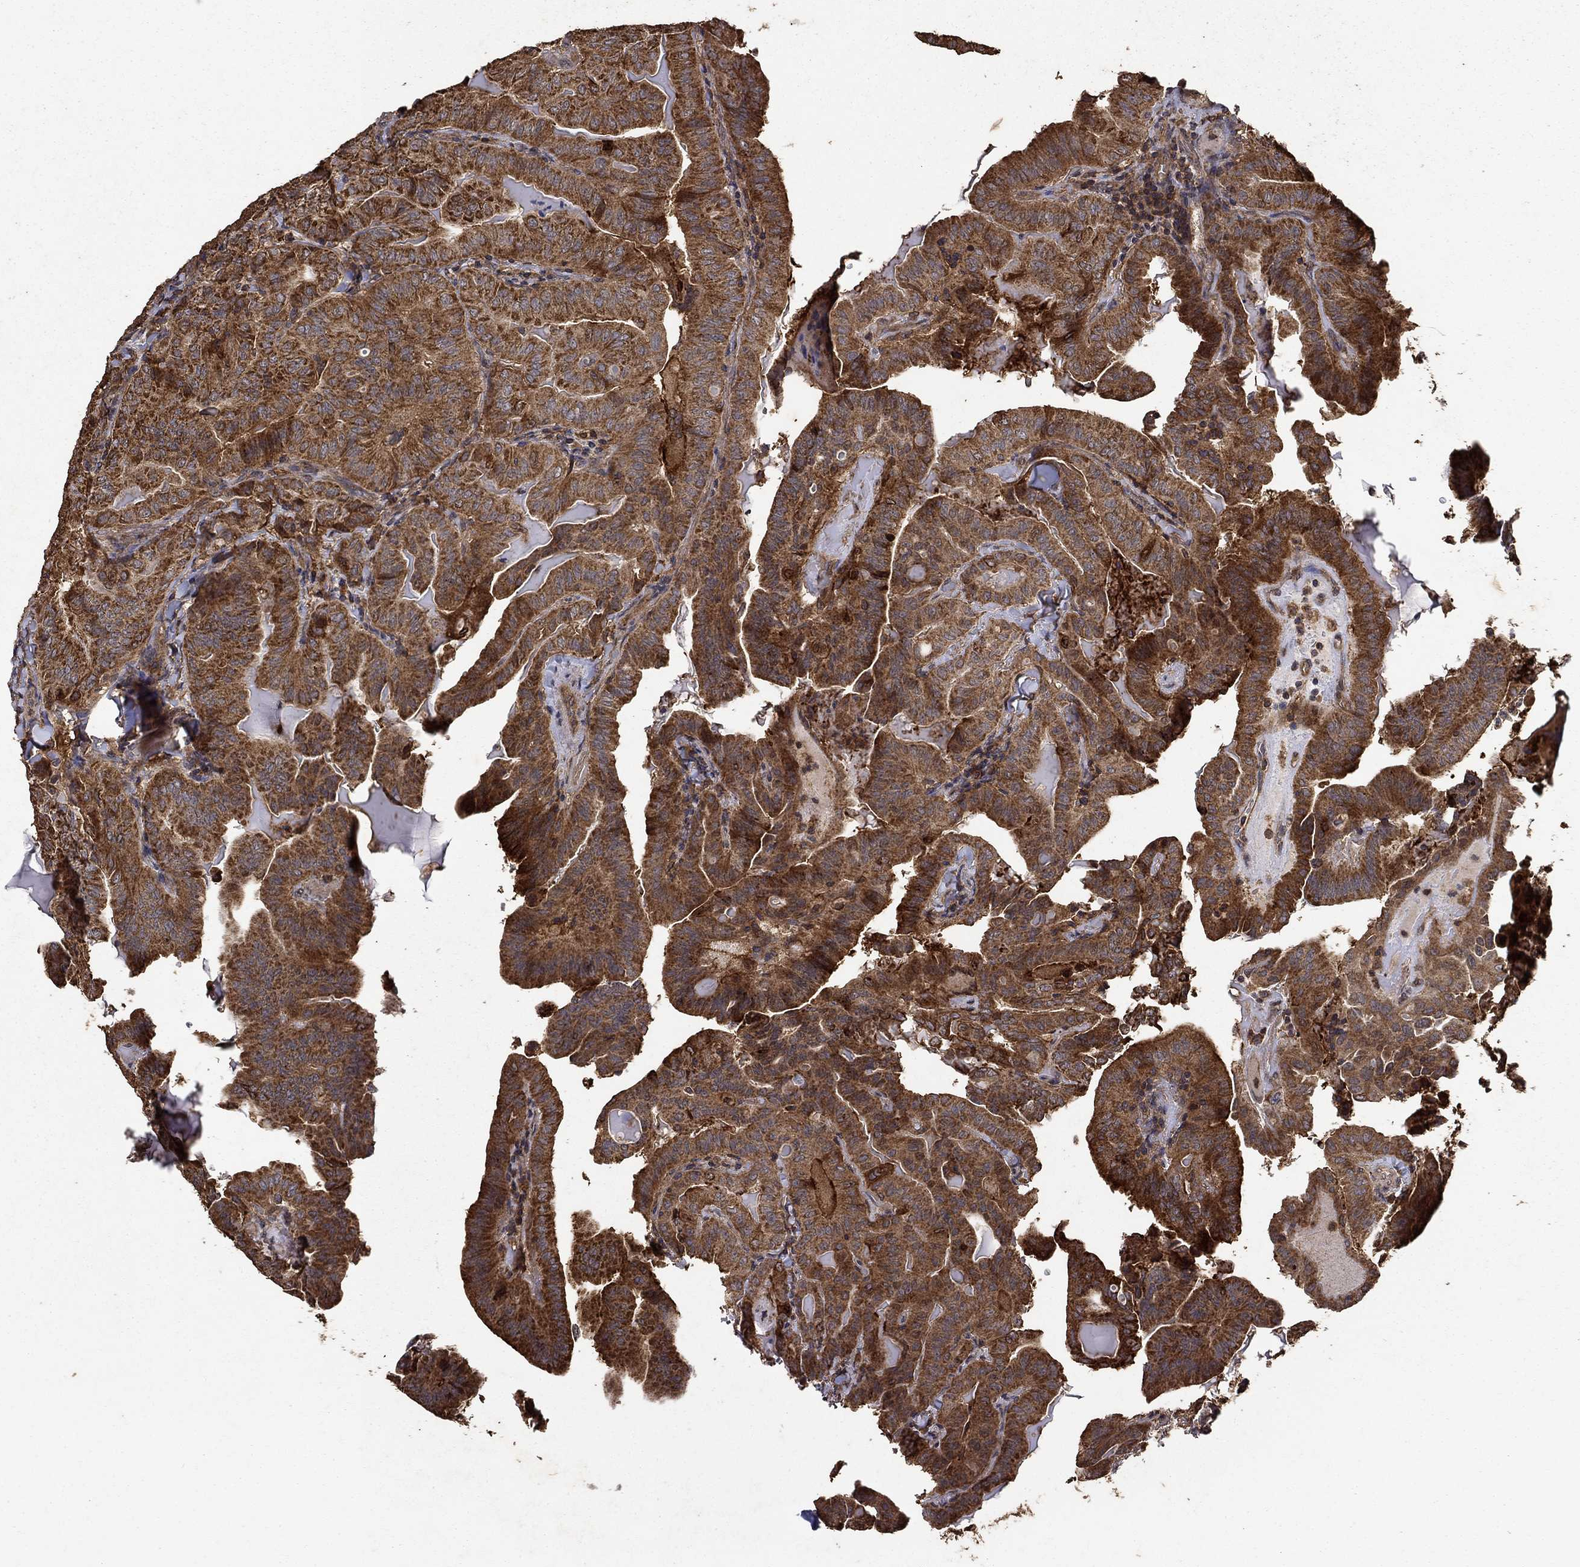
{"staining": {"intensity": "strong", "quantity": ">75%", "location": "cytoplasmic/membranous"}, "tissue": "thyroid cancer", "cell_type": "Tumor cells", "image_type": "cancer", "snomed": [{"axis": "morphology", "description": "Papillary adenocarcinoma, NOS"}, {"axis": "topography", "description": "Thyroid gland"}], "caption": "Human thyroid cancer stained for a protein (brown) displays strong cytoplasmic/membranous positive positivity in about >75% of tumor cells.", "gene": "IFRD1", "patient": {"sex": "female", "age": 68}}